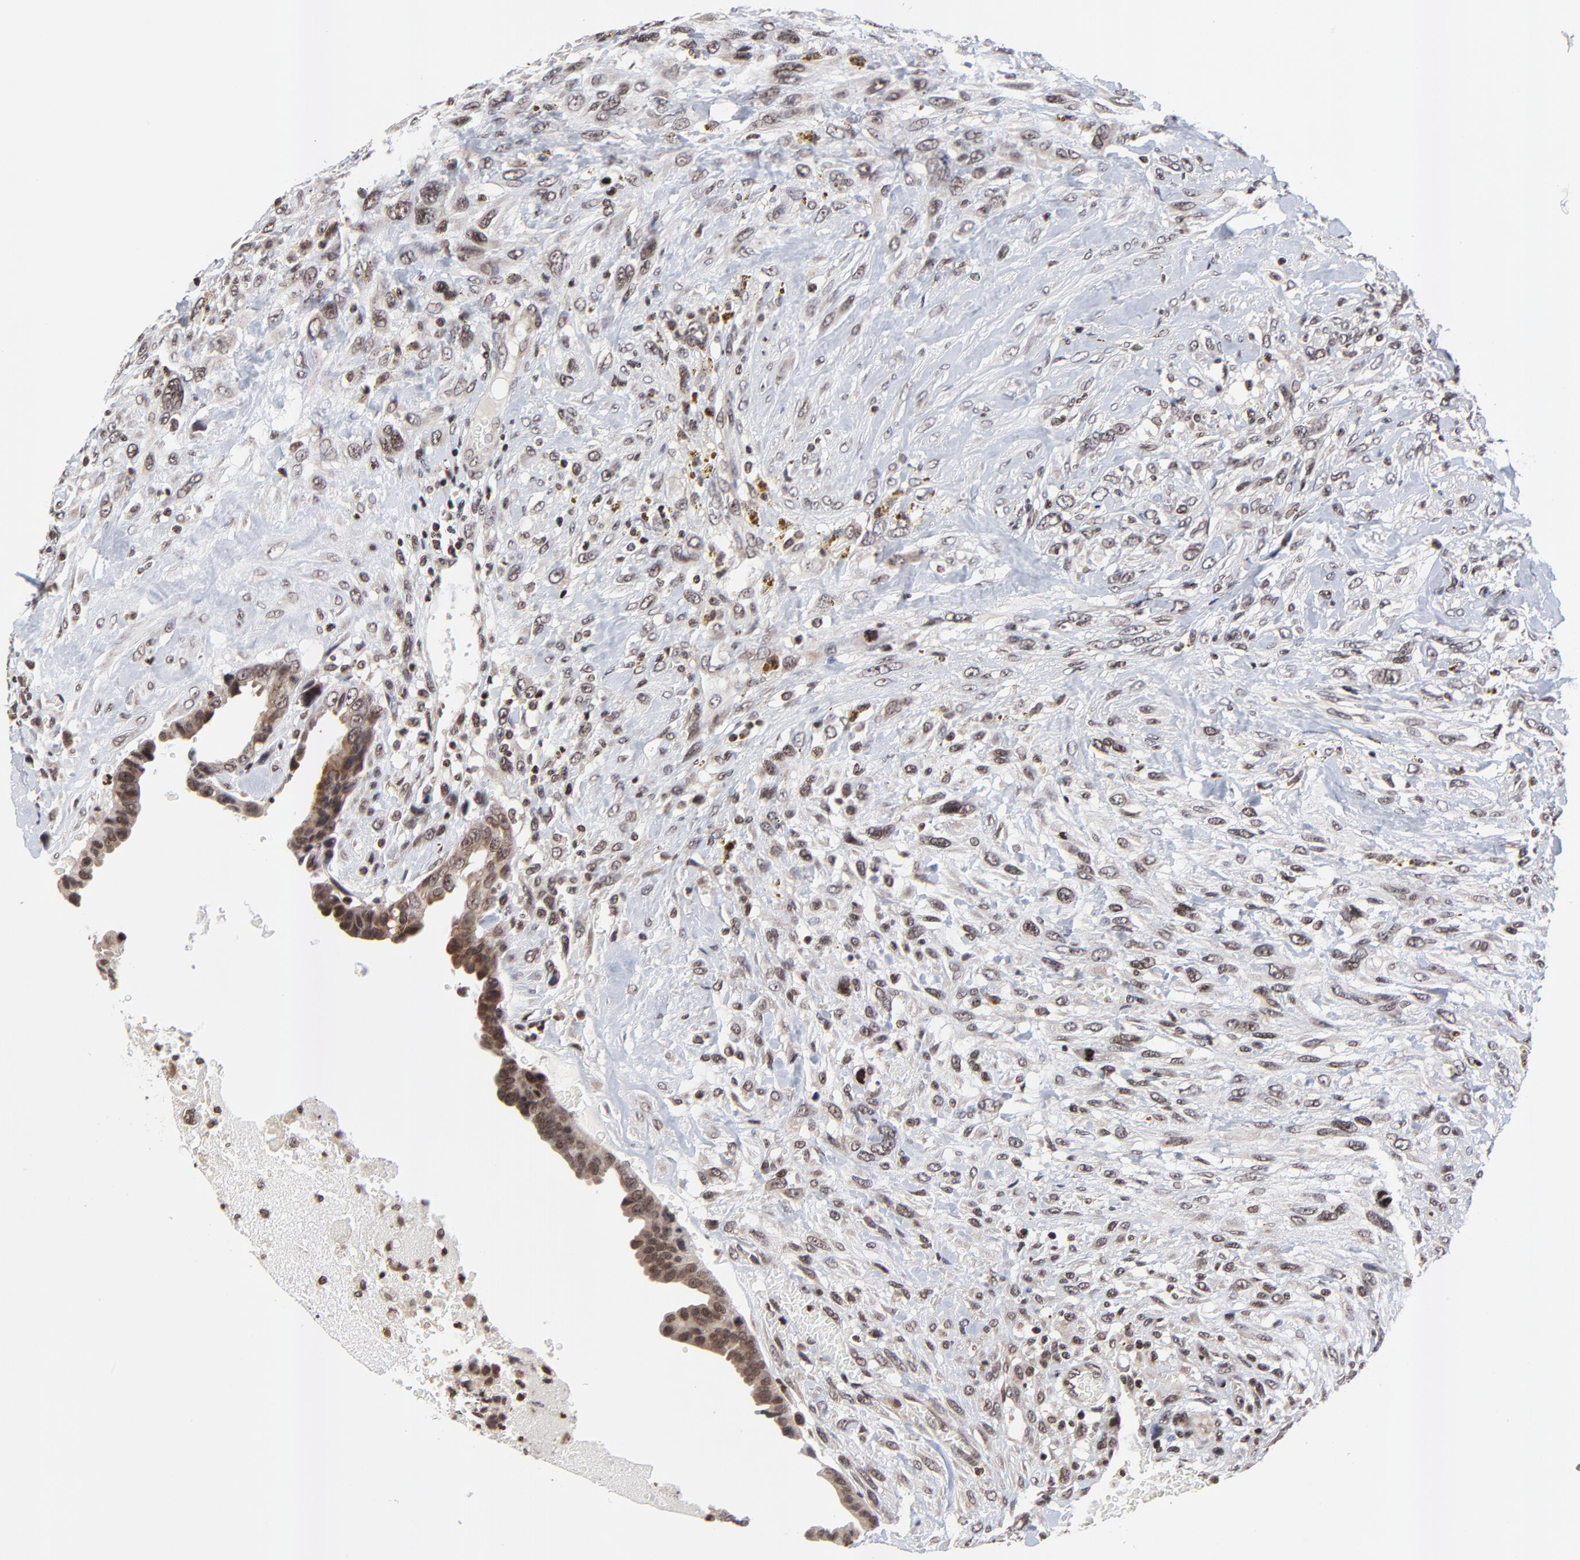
{"staining": {"intensity": "moderate", "quantity": ">75%", "location": "cytoplasmic/membranous,nuclear"}, "tissue": "breast cancer", "cell_type": "Tumor cells", "image_type": "cancer", "snomed": [{"axis": "morphology", "description": "Neoplasm, malignant, NOS"}, {"axis": "topography", "description": "Breast"}], "caption": "Immunohistochemical staining of breast cancer exhibits medium levels of moderate cytoplasmic/membranous and nuclear protein expression in approximately >75% of tumor cells.", "gene": "ZNF777", "patient": {"sex": "female", "age": 50}}